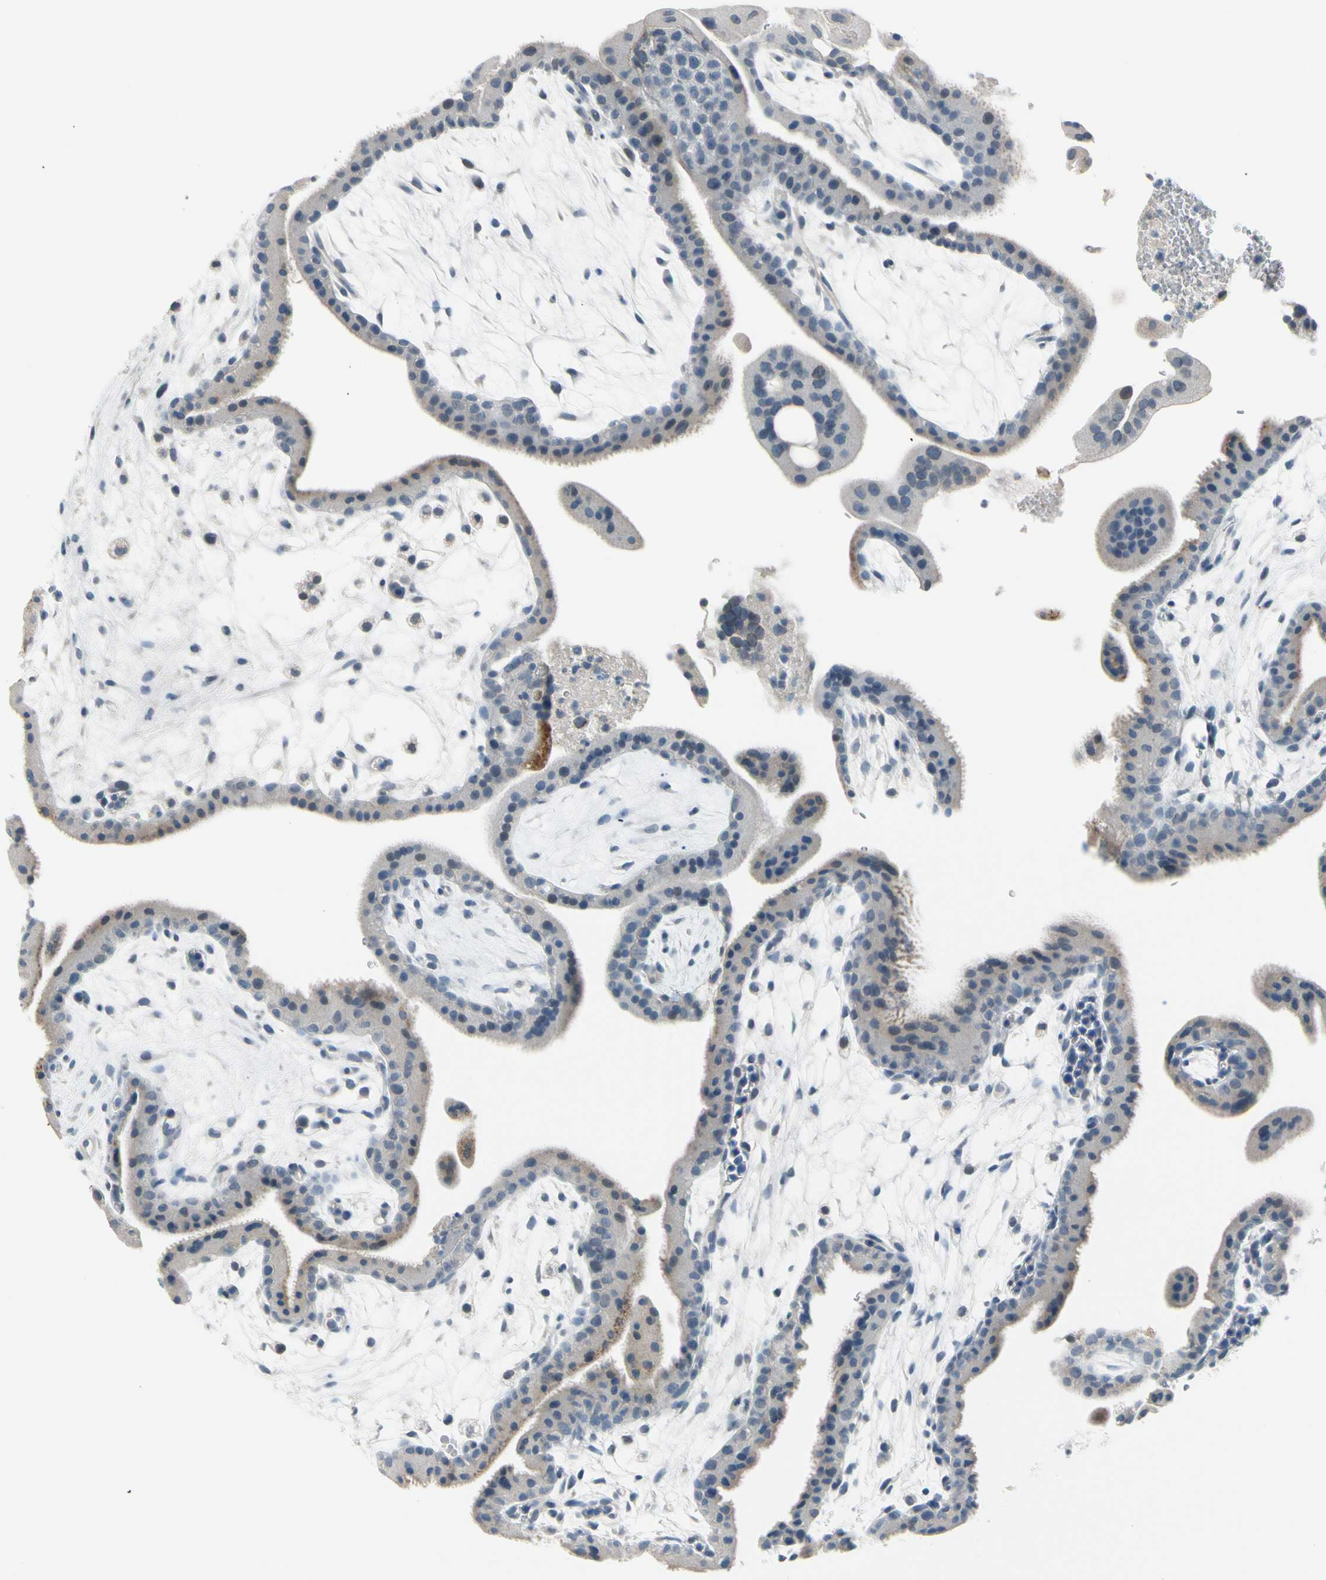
{"staining": {"intensity": "negative", "quantity": "none", "location": "none"}, "tissue": "placenta", "cell_type": "Trophoblastic cells", "image_type": "normal", "snomed": [{"axis": "morphology", "description": "Normal tissue, NOS"}, {"axis": "topography", "description": "Placenta"}], "caption": "Immunohistochemical staining of normal human placenta exhibits no significant staining in trophoblastic cells. Brightfield microscopy of immunohistochemistry (IHC) stained with DAB (3,3'-diaminobenzidine) (brown) and hematoxylin (blue), captured at high magnification.", "gene": "CNDP1", "patient": {"sex": "female", "age": 19}}